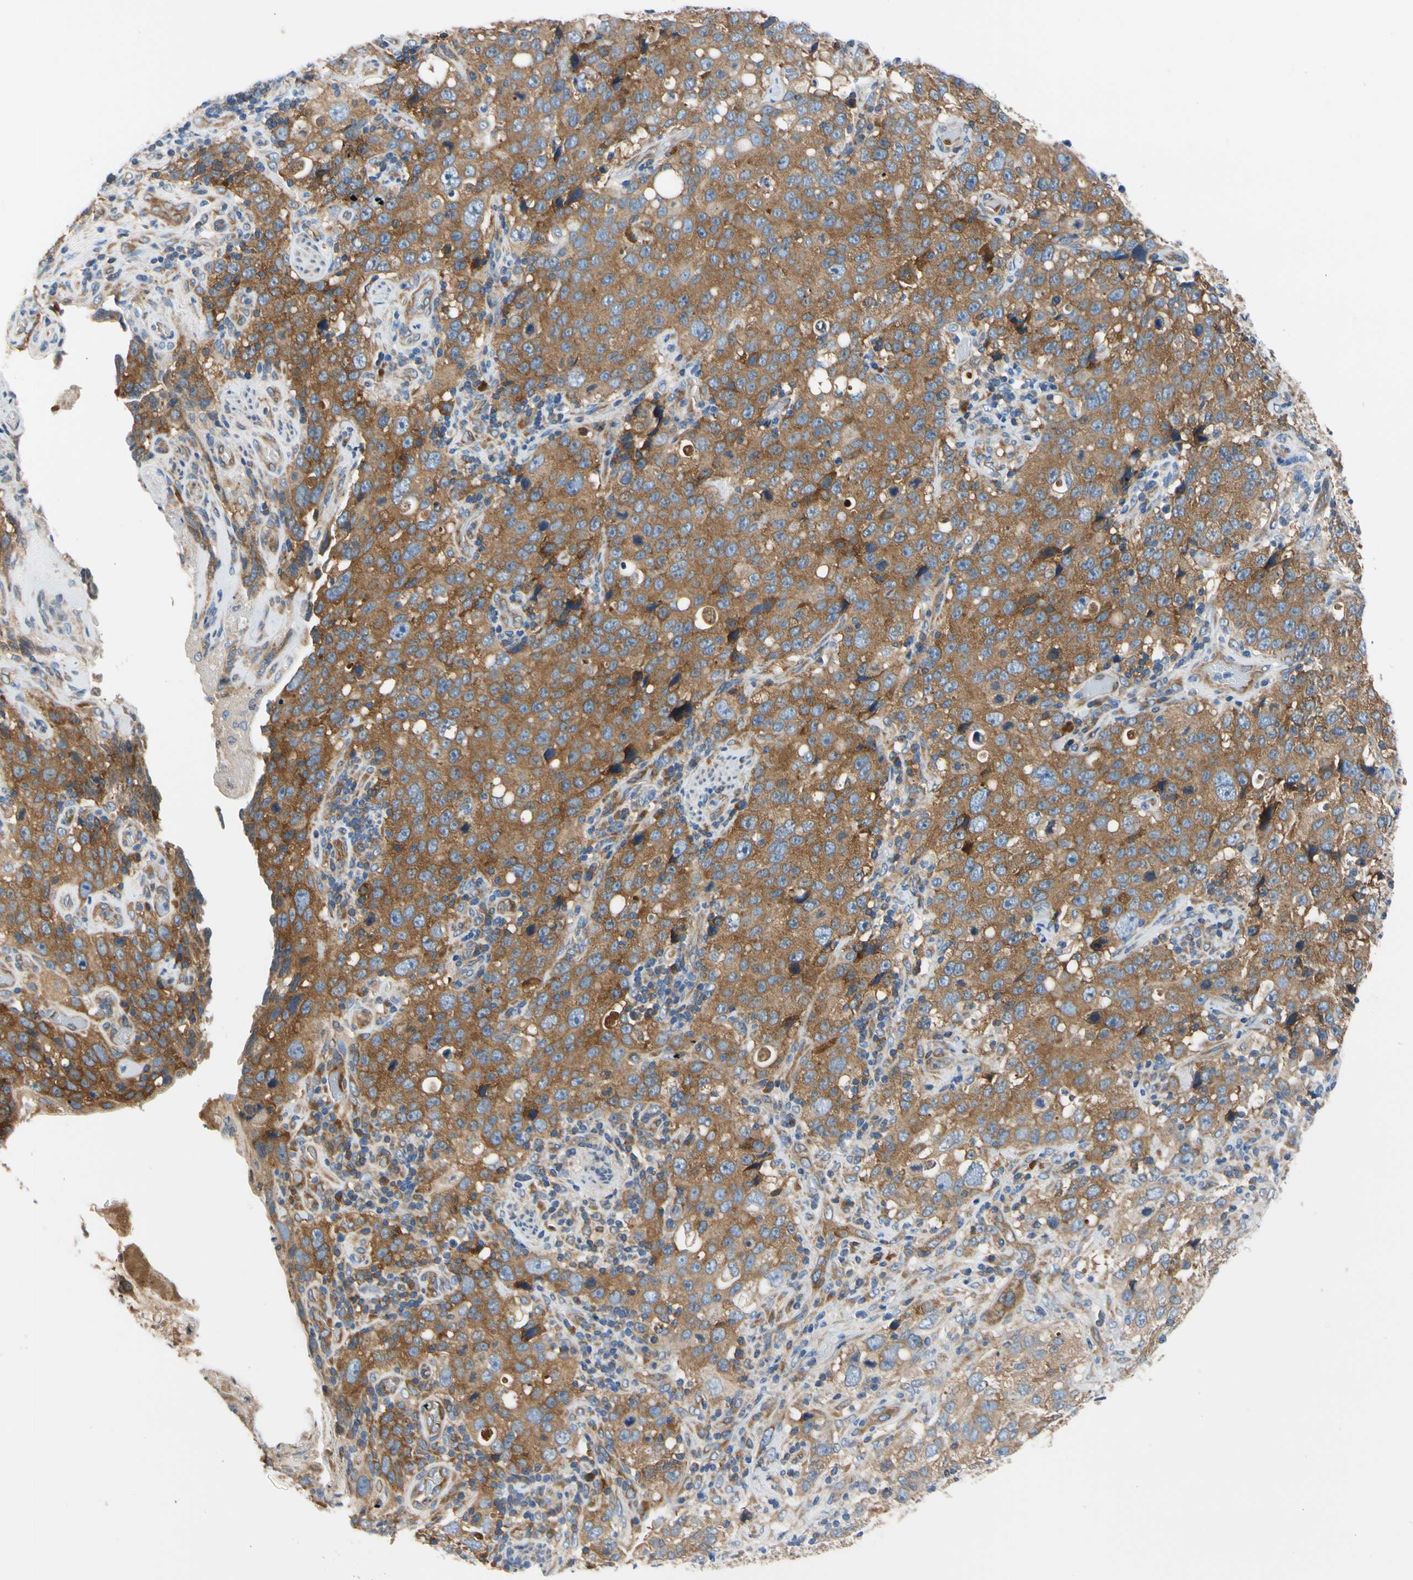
{"staining": {"intensity": "strong", "quantity": ">75%", "location": "cytoplasmic/membranous"}, "tissue": "stomach cancer", "cell_type": "Tumor cells", "image_type": "cancer", "snomed": [{"axis": "morphology", "description": "Normal tissue, NOS"}, {"axis": "morphology", "description": "Adenocarcinoma, NOS"}, {"axis": "topography", "description": "Stomach"}], "caption": "The photomicrograph exhibits staining of stomach cancer, revealing strong cytoplasmic/membranous protein expression (brown color) within tumor cells.", "gene": "GPHN", "patient": {"sex": "male", "age": 48}}